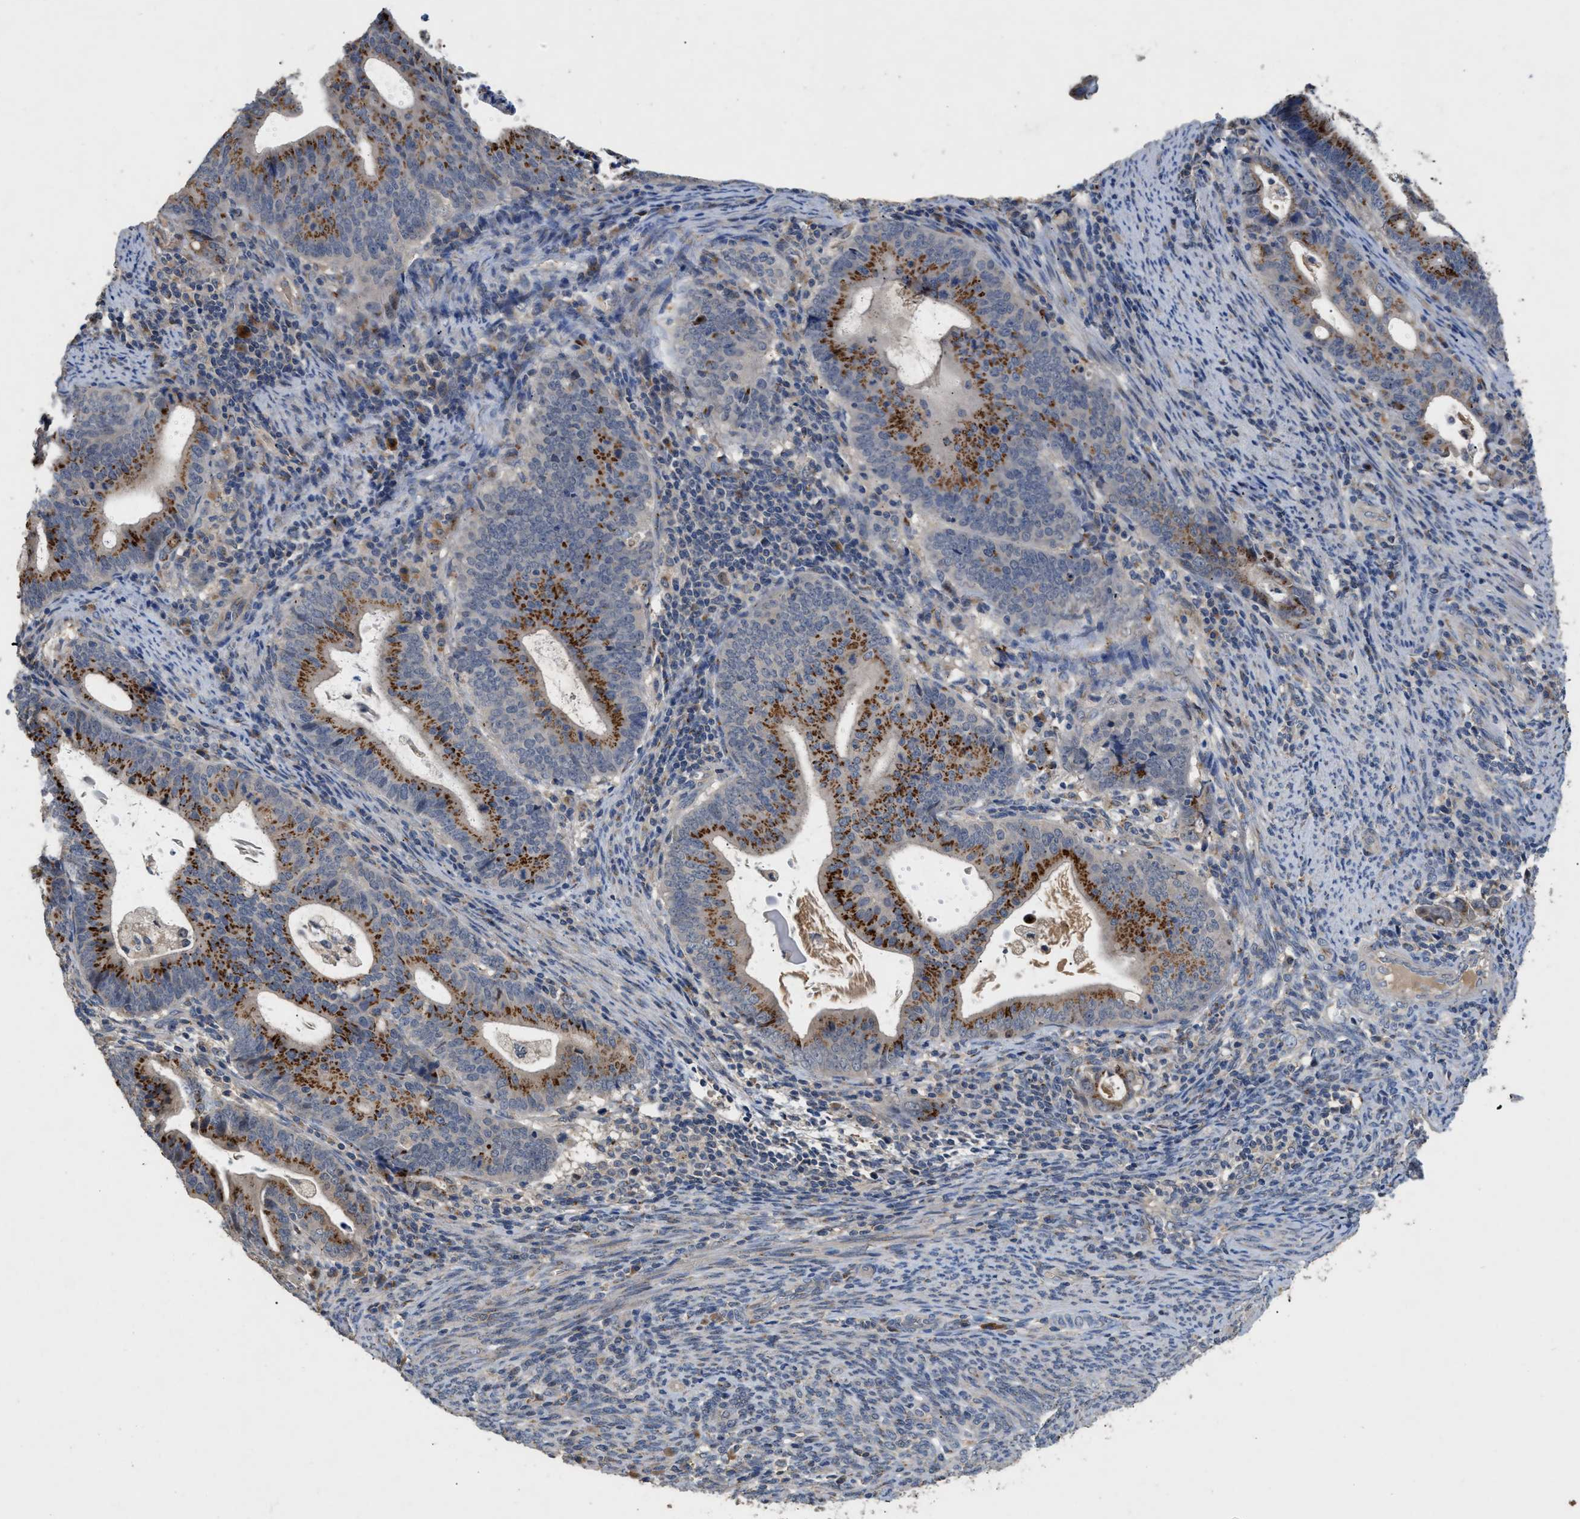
{"staining": {"intensity": "moderate", "quantity": "25%-75%", "location": "cytoplasmic/membranous"}, "tissue": "endometrial cancer", "cell_type": "Tumor cells", "image_type": "cancer", "snomed": [{"axis": "morphology", "description": "Adenocarcinoma, NOS"}, {"axis": "topography", "description": "Uterus"}], "caption": "Immunohistochemical staining of human endometrial cancer (adenocarcinoma) reveals medium levels of moderate cytoplasmic/membranous expression in approximately 25%-75% of tumor cells.", "gene": "SIK2", "patient": {"sex": "female", "age": 83}}